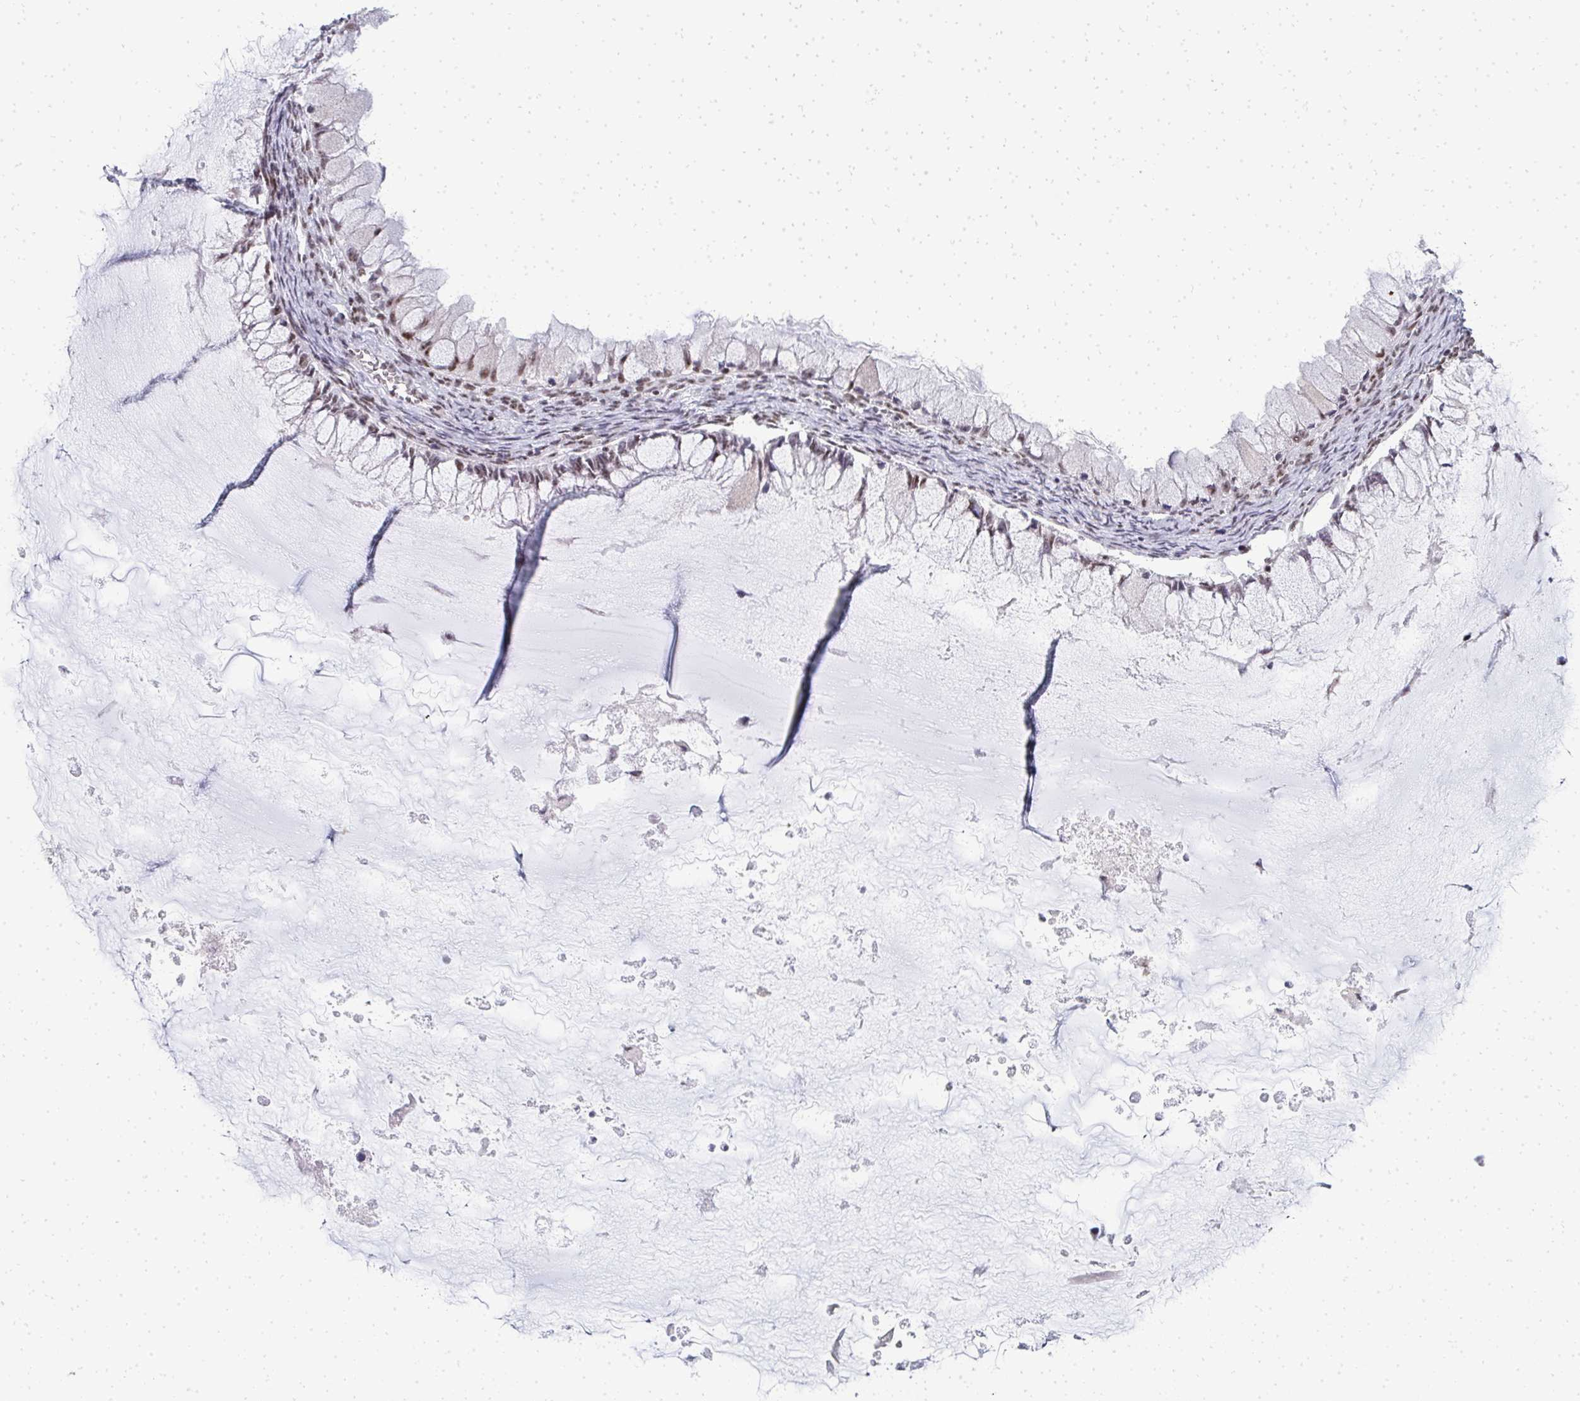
{"staining": {"intensity": "moderate", "quantity": ">75%", "location": "nuclear"}, "tissue": "ovarian cancer", "cell_type": "Tumor cells", "image_type": "cancer", "snomed": [{"axis": "morphology", "description": "Cystadenocarcinoma, mucinous, NOS"}, {"axis": "topography", "description": "Ovary"}], "caption": "Protein positivity by immunohistochemistry exhibits moderate nuclear staining in approximately >75% of tumor cells in ovarian cancer.", "gene": "SIRT7", "patient": {"sex": "female", "age": 34}}